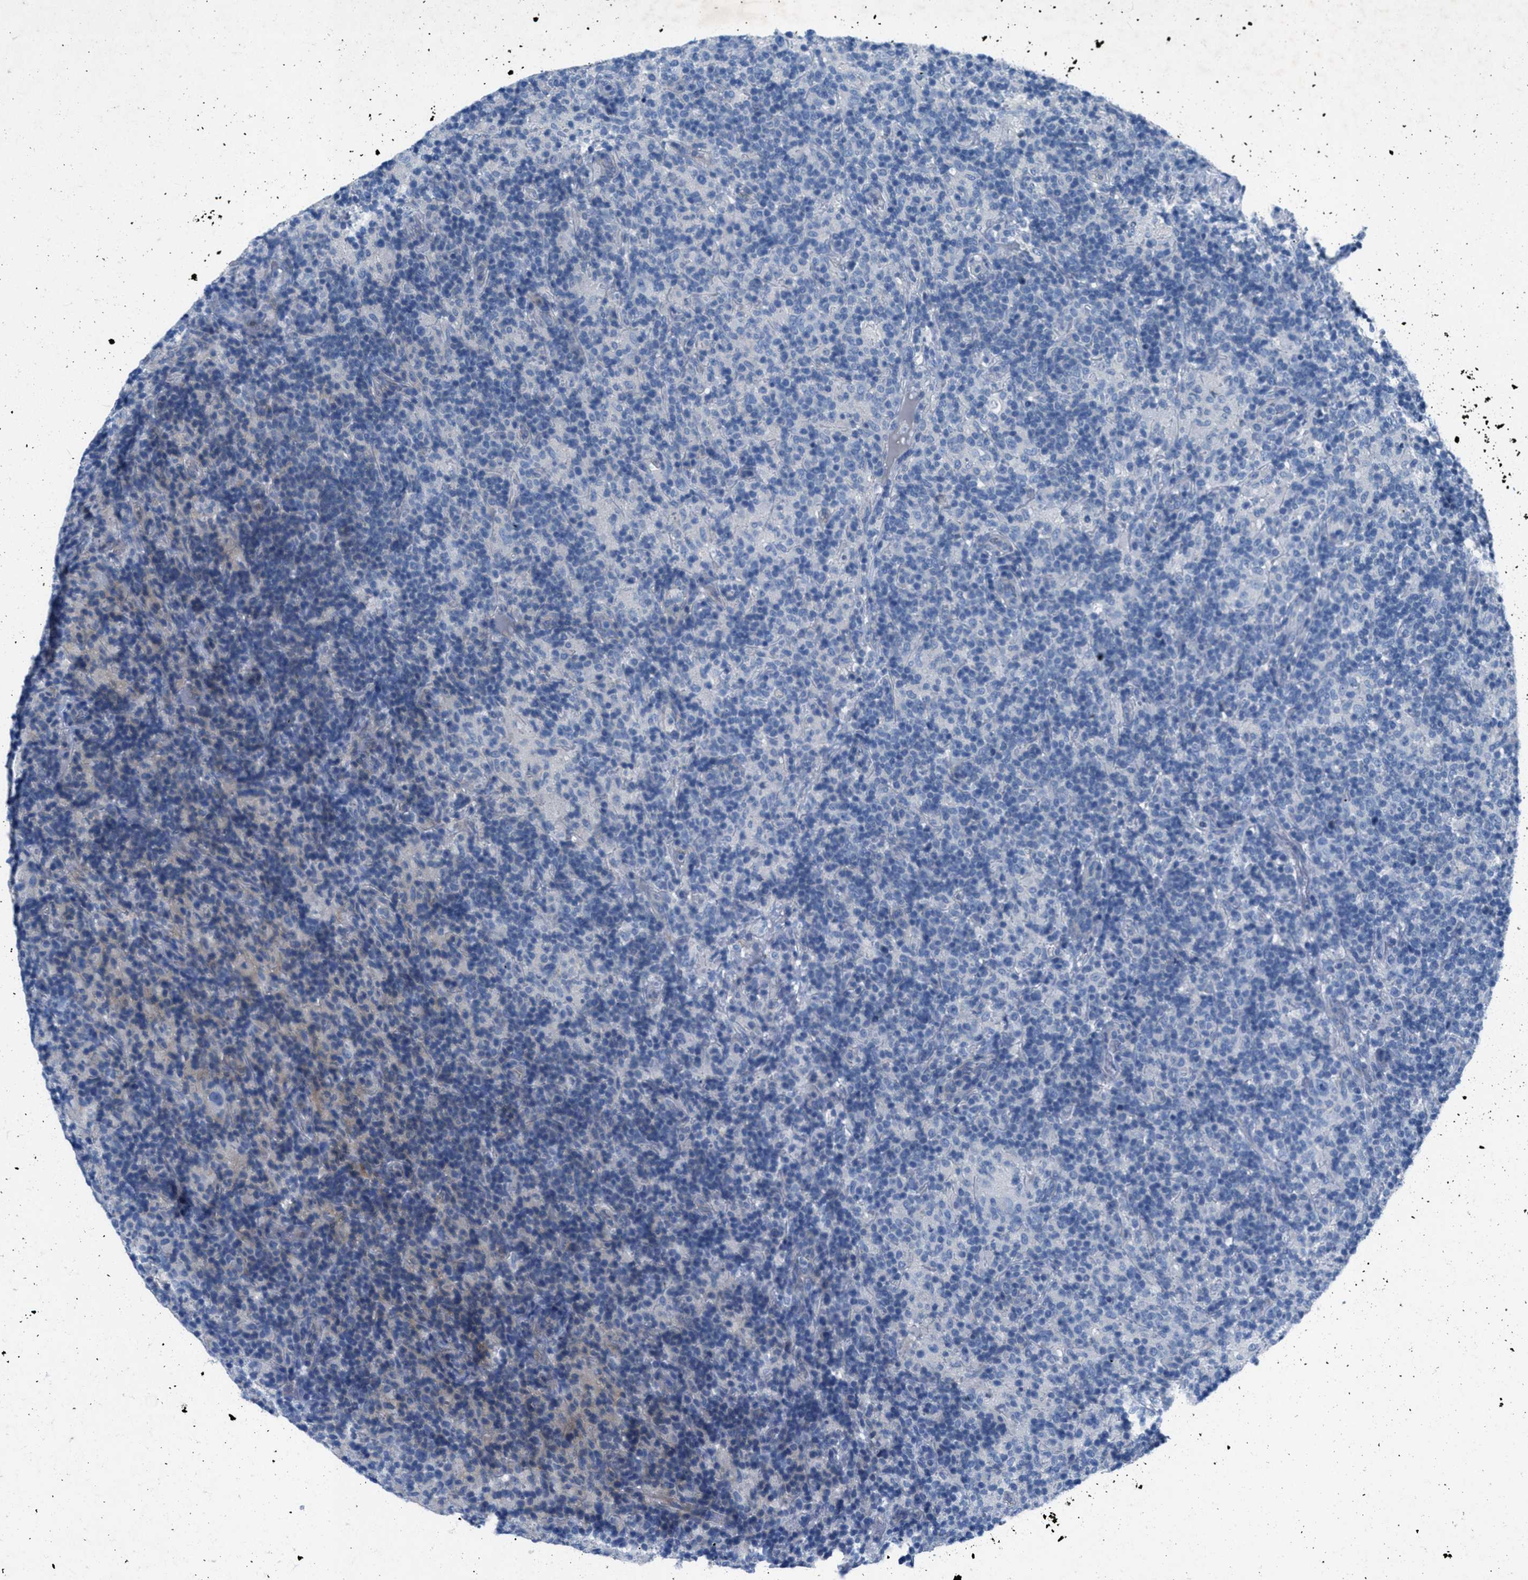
{"staining": {"intensity": "negative", "quantity": "none", "location": "none"}, "tissue": "lymphoma", "cell_type": "Tumor cells", "image_type": "cancer", "snomed": [{"axis": "morphology", "description": "Hodgkin's disease, NOS"}, {"axis": "topography", "description": "Lymph node"}], "caption": "Human Hodgkin's disease stained for a protein using immunohistochemistry reveals no expression in tumor cells.", "gene": "GALNT17", "patient": {"sex": "male", "age": 70}}